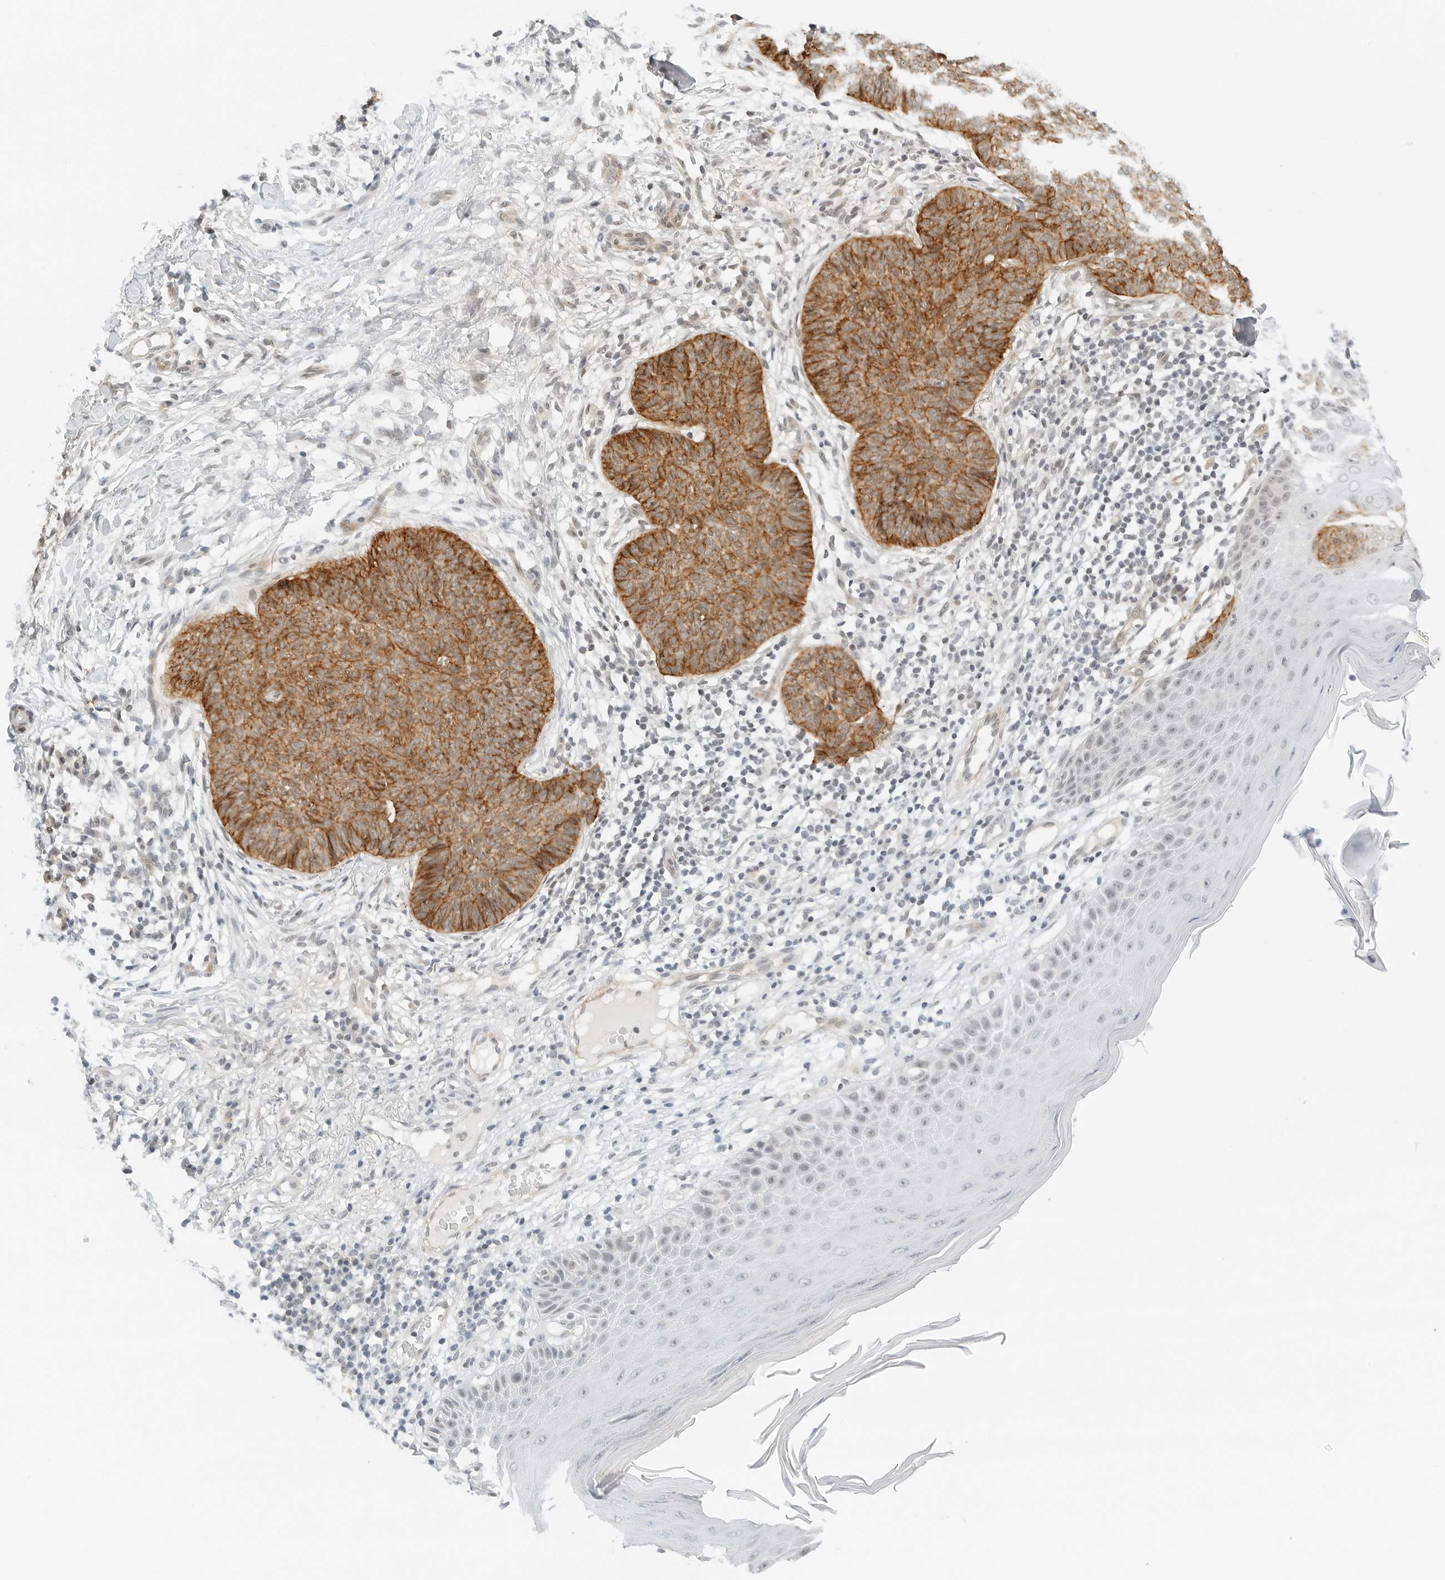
{"staining": {"intensity": "strong", "quantity": ">75%", "location": "cytoplasmic/membranous"}, "tissue": "skin cancer", "cell_type": "Tumor cells", "image_type": "cancer", "snomed": [{"axis": "morphology", "description": "Normal tissue, NOS"}, {"axis": "morphology", "description": "Basal cell carcinoma"}, {"axis": "topography", "description": "Skin"}], "caption": "This micrograph displays IHC staining of skin cancer (basal cell carcinoma), with high strong cytoplasmic/membranous expression in about >75% of tumor cells.", "gene": "NEO1", "patient": {"sex": "male", "age": 50}}